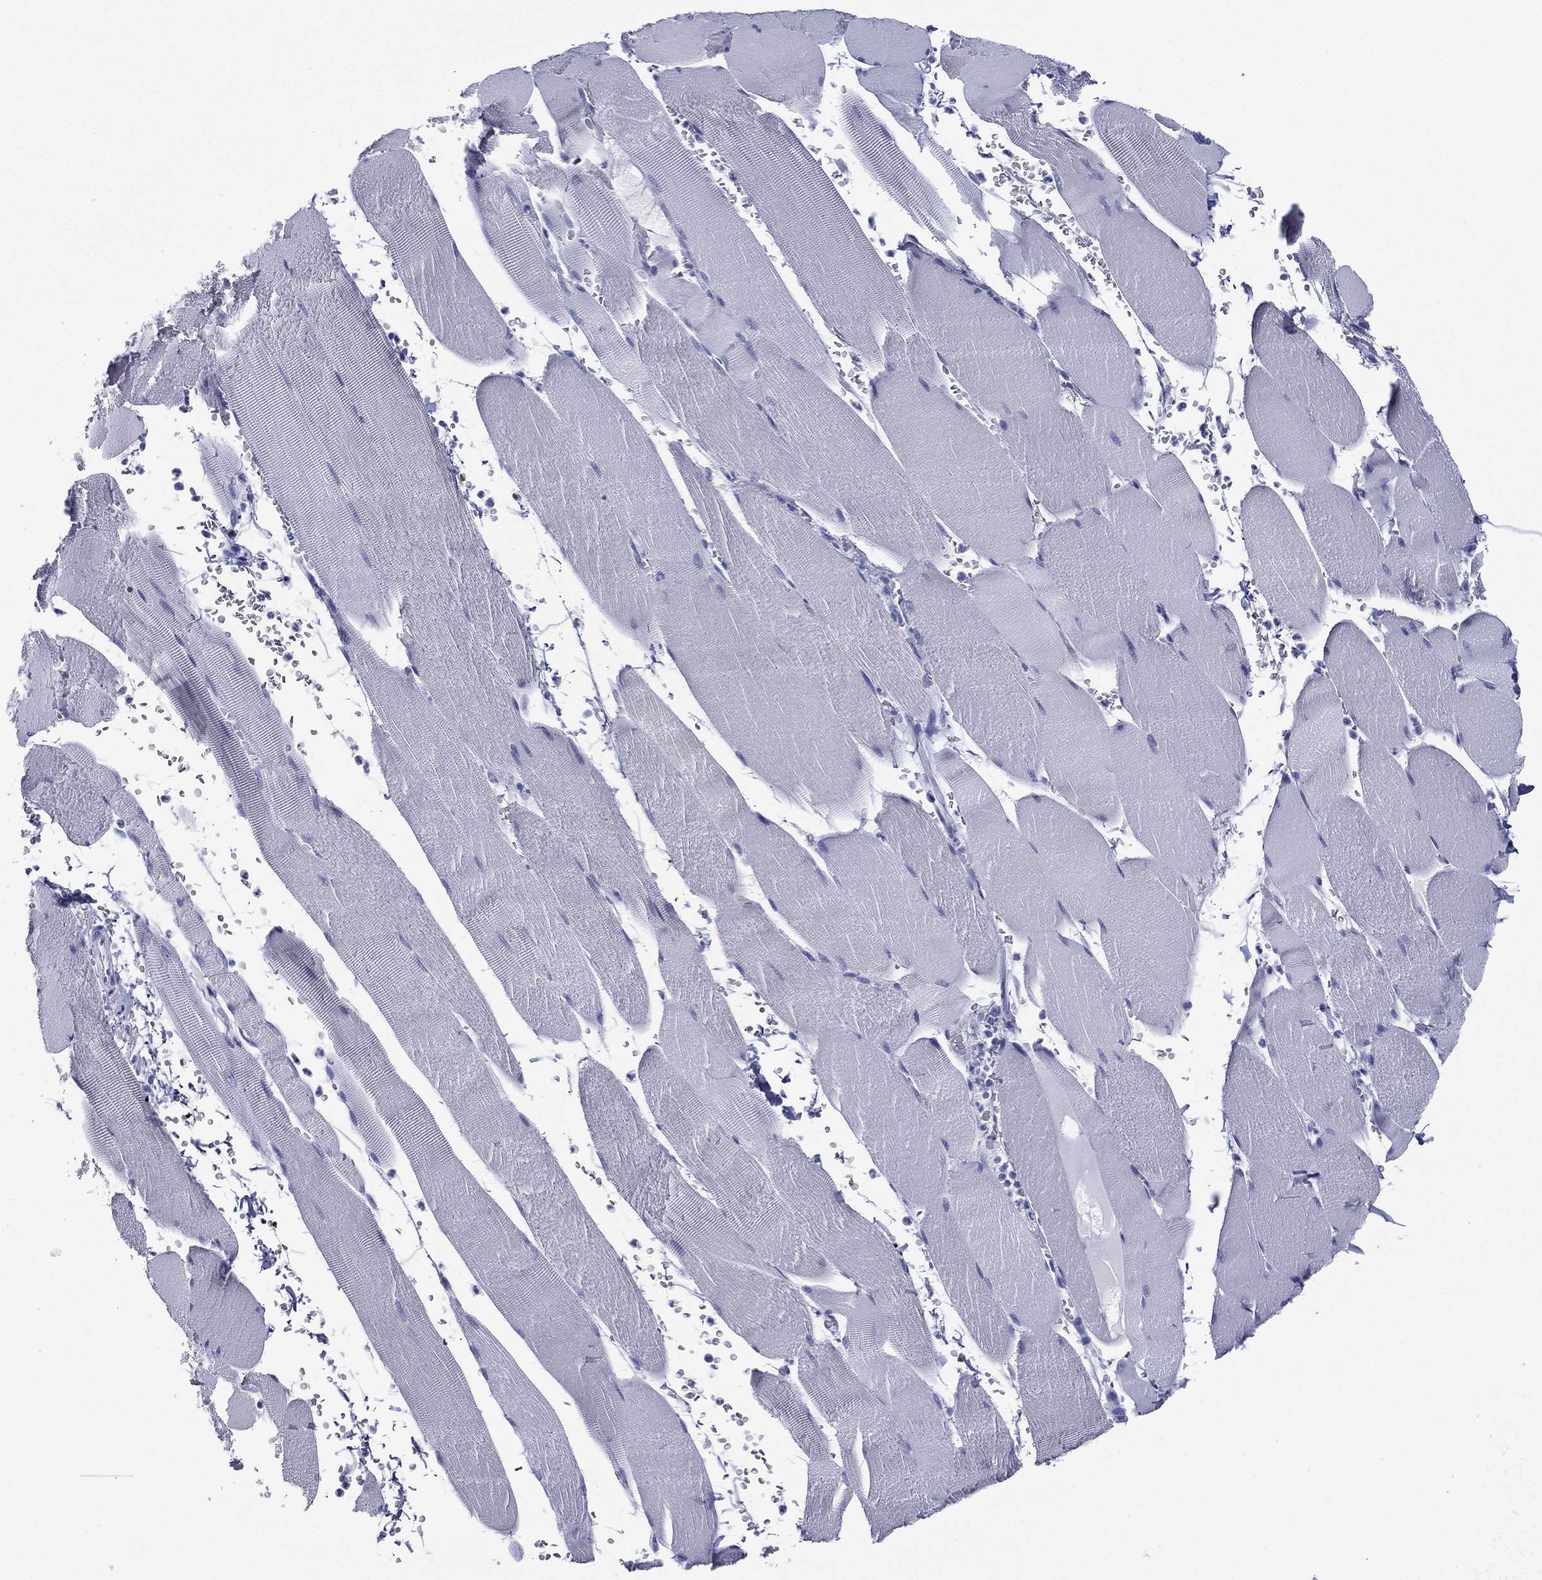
{"staining": {"intensity": "negative", "quantity": "none", "location": "none"}, "tissue": "skeletal muscle", "cell_type": "Myocytes", "image_type": "normal", "snomed": [{"axis": "morphology", "description": "Normal tissue, NOS"}, {"axis": "topography", "description": "Skeletal muscle"}], "caption": "This is an IHC histopathology image of normal human skeletal muscle. There is no staining in myocytes.", "gene": "RSPH4A", "patient": {"sex": "male", "age": 56}}